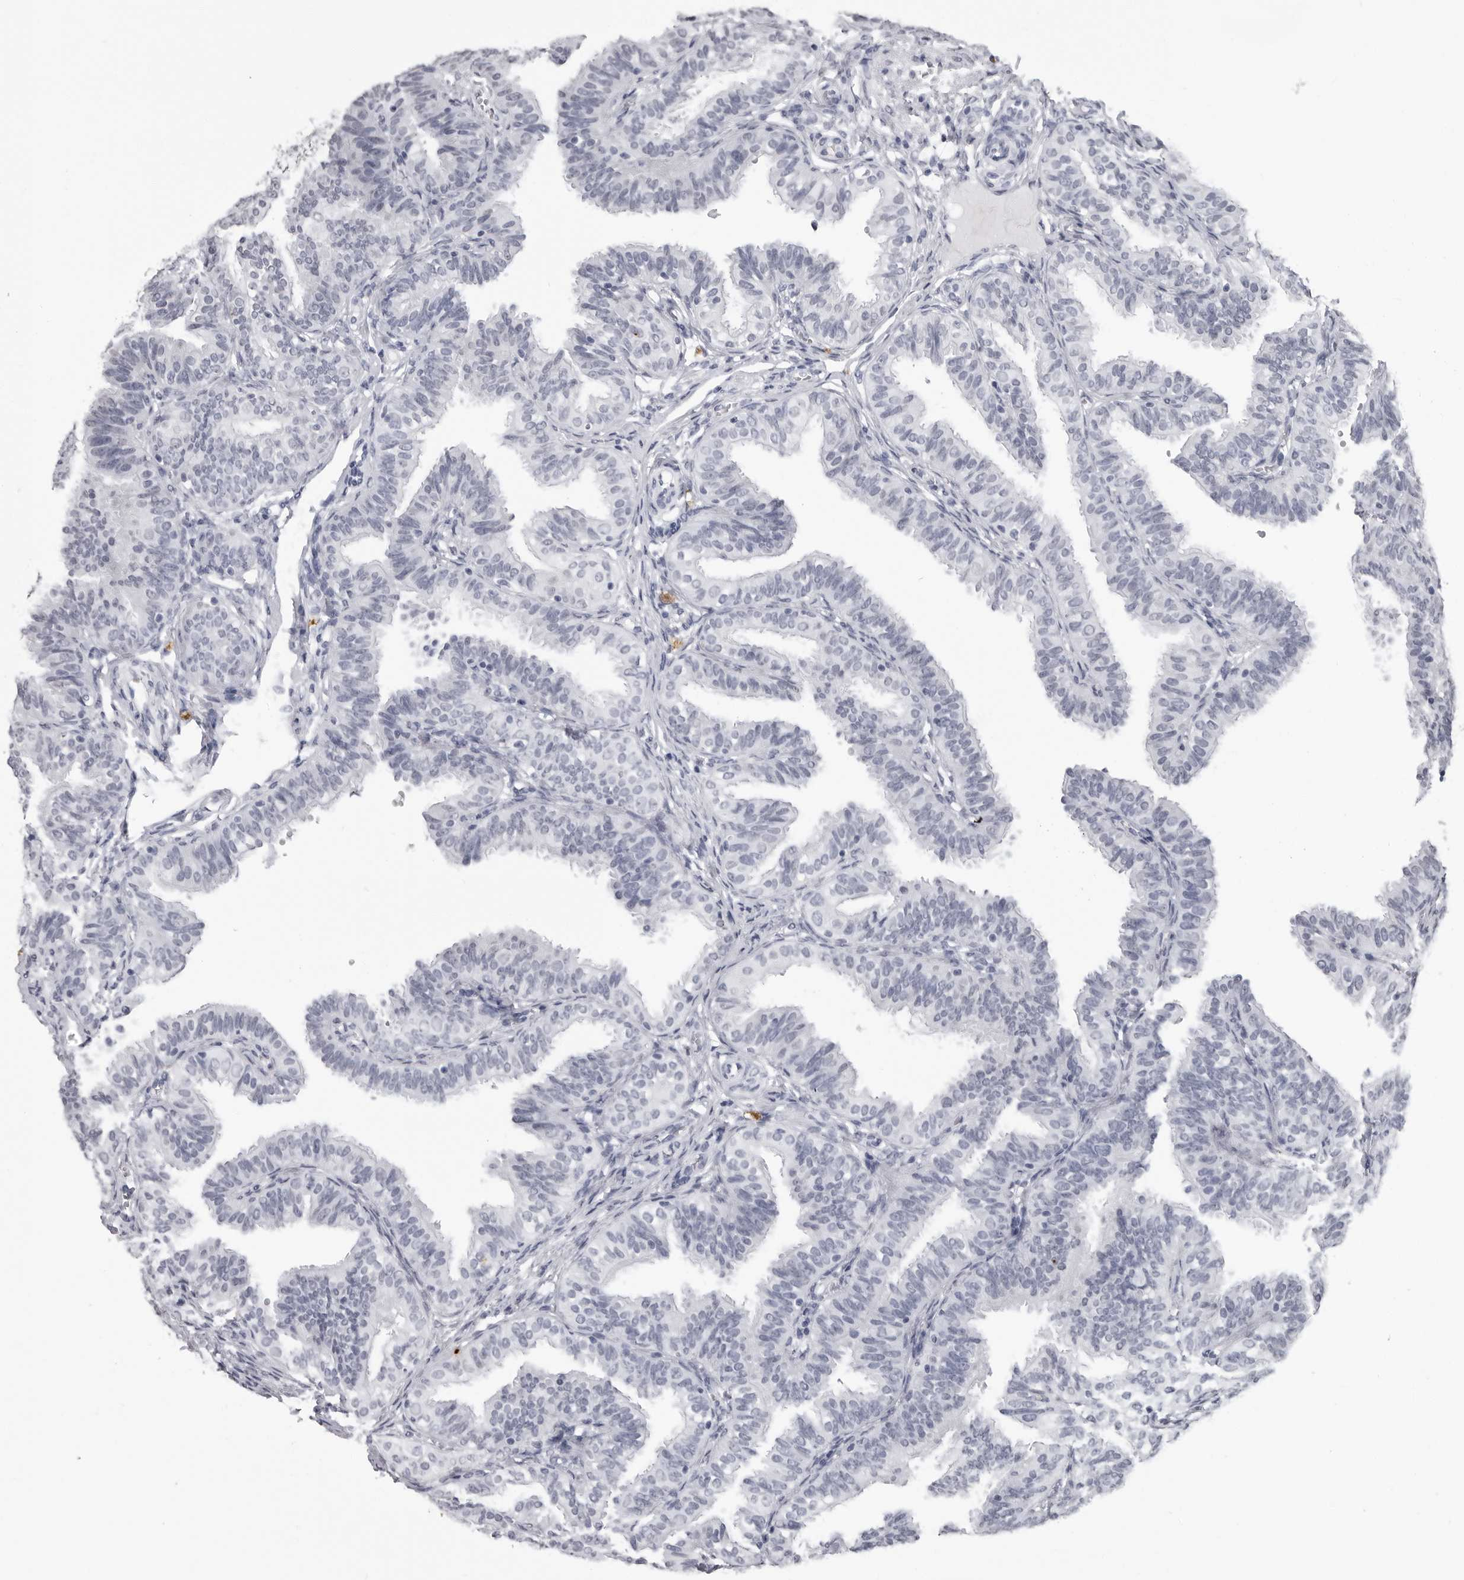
{"staining": {"intensity": "negative", "quantity": "none", "location": "none"}, "tissue": "fallopian tube", "cell_type": "Glandular cells", "image_type": "normal", "snomed": [{"axis": "morphology", "description": "Normal tissue, NOS"}, {"axis": "topography", "description": "Fallopian tube"}], "caption": "Fallopian tube was stained to show a protein in brown. There is no significant expression in glandular cells.", "gene": "HEPACAM", "patient": {"sex": "female", "age": 35}}